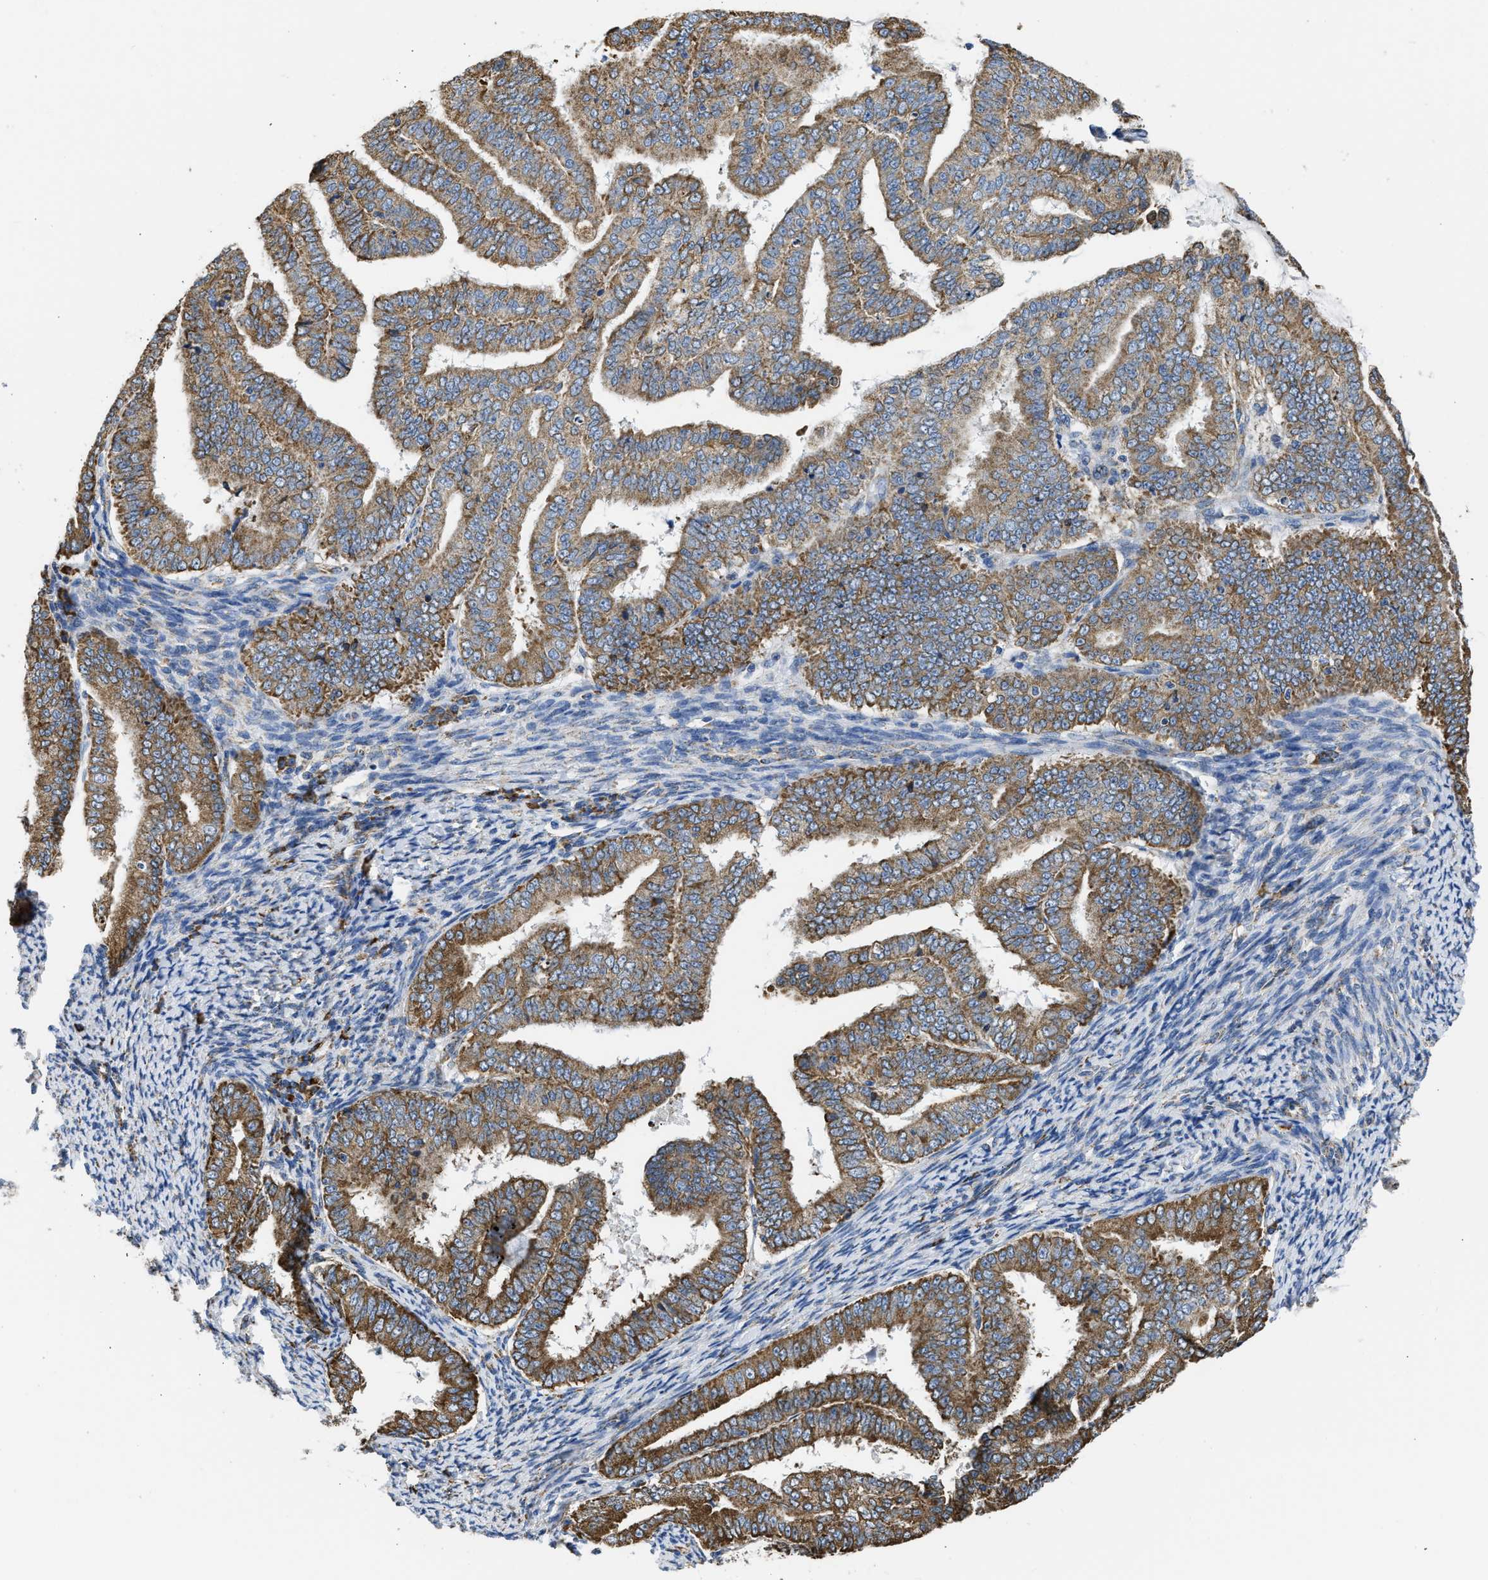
{"staining": {"intensity": "moderate", "quantity": ">75%", "location": "cytoplasmic/membranous"}, "tissue": "endometrial cancer", "cell_type": "Tumor cells", "image_type": "cancer", "snomed": [{"axis": "morphology", "description": "Adenocarcinoma, NOS"}, {"axis": "topography", "description": "Endometrium"}], "caption": "Endometrial adenocarcinoma stained with a protein marker reveals moderate staining in tumor cells.", "gene": "CYCS", "patient": {"sex": "female", "age": 63}}